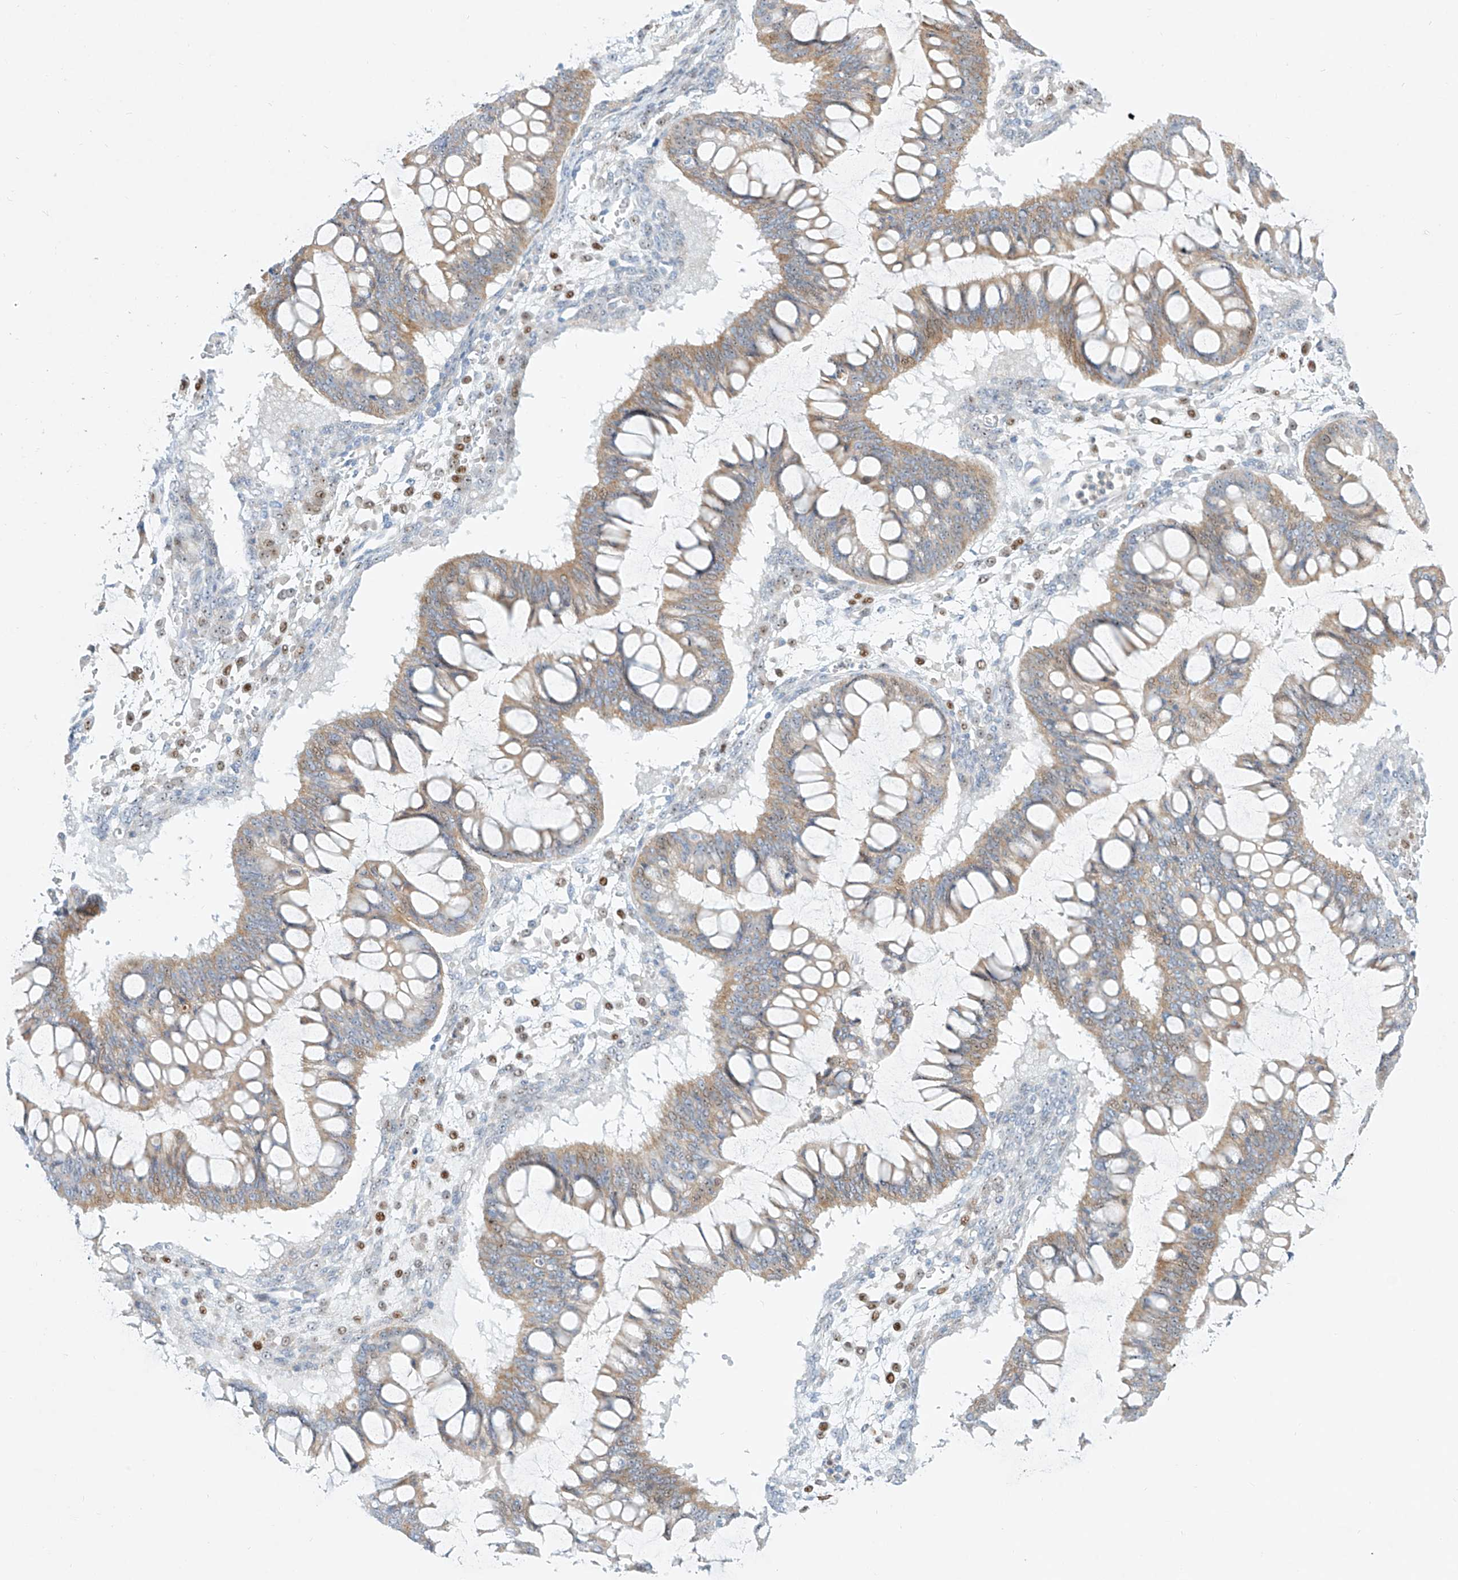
{"staining": {"intensity": "moderate", "quantity": ">75%", "location": "cytoplasmic/membranous"}, "tissue": "ovarian cancer", "cell_type": "Tumor cells", "image_type": "cancer", "snomed": [{"axis": "morphology", "description": "Cystadenocarcinoma, mucinous, NOS"}, {"axis": "topography", "description": "Ovary"}], "caption": "The image displays staining of ovarian cancer (mucinous cystadenocarcinoma), revealing moderate cytoplasmic/membranous protein positivity (brown color) within tumor cells.", "gene": "SNU13", "patient": {"sex": "female", "age": 73}}